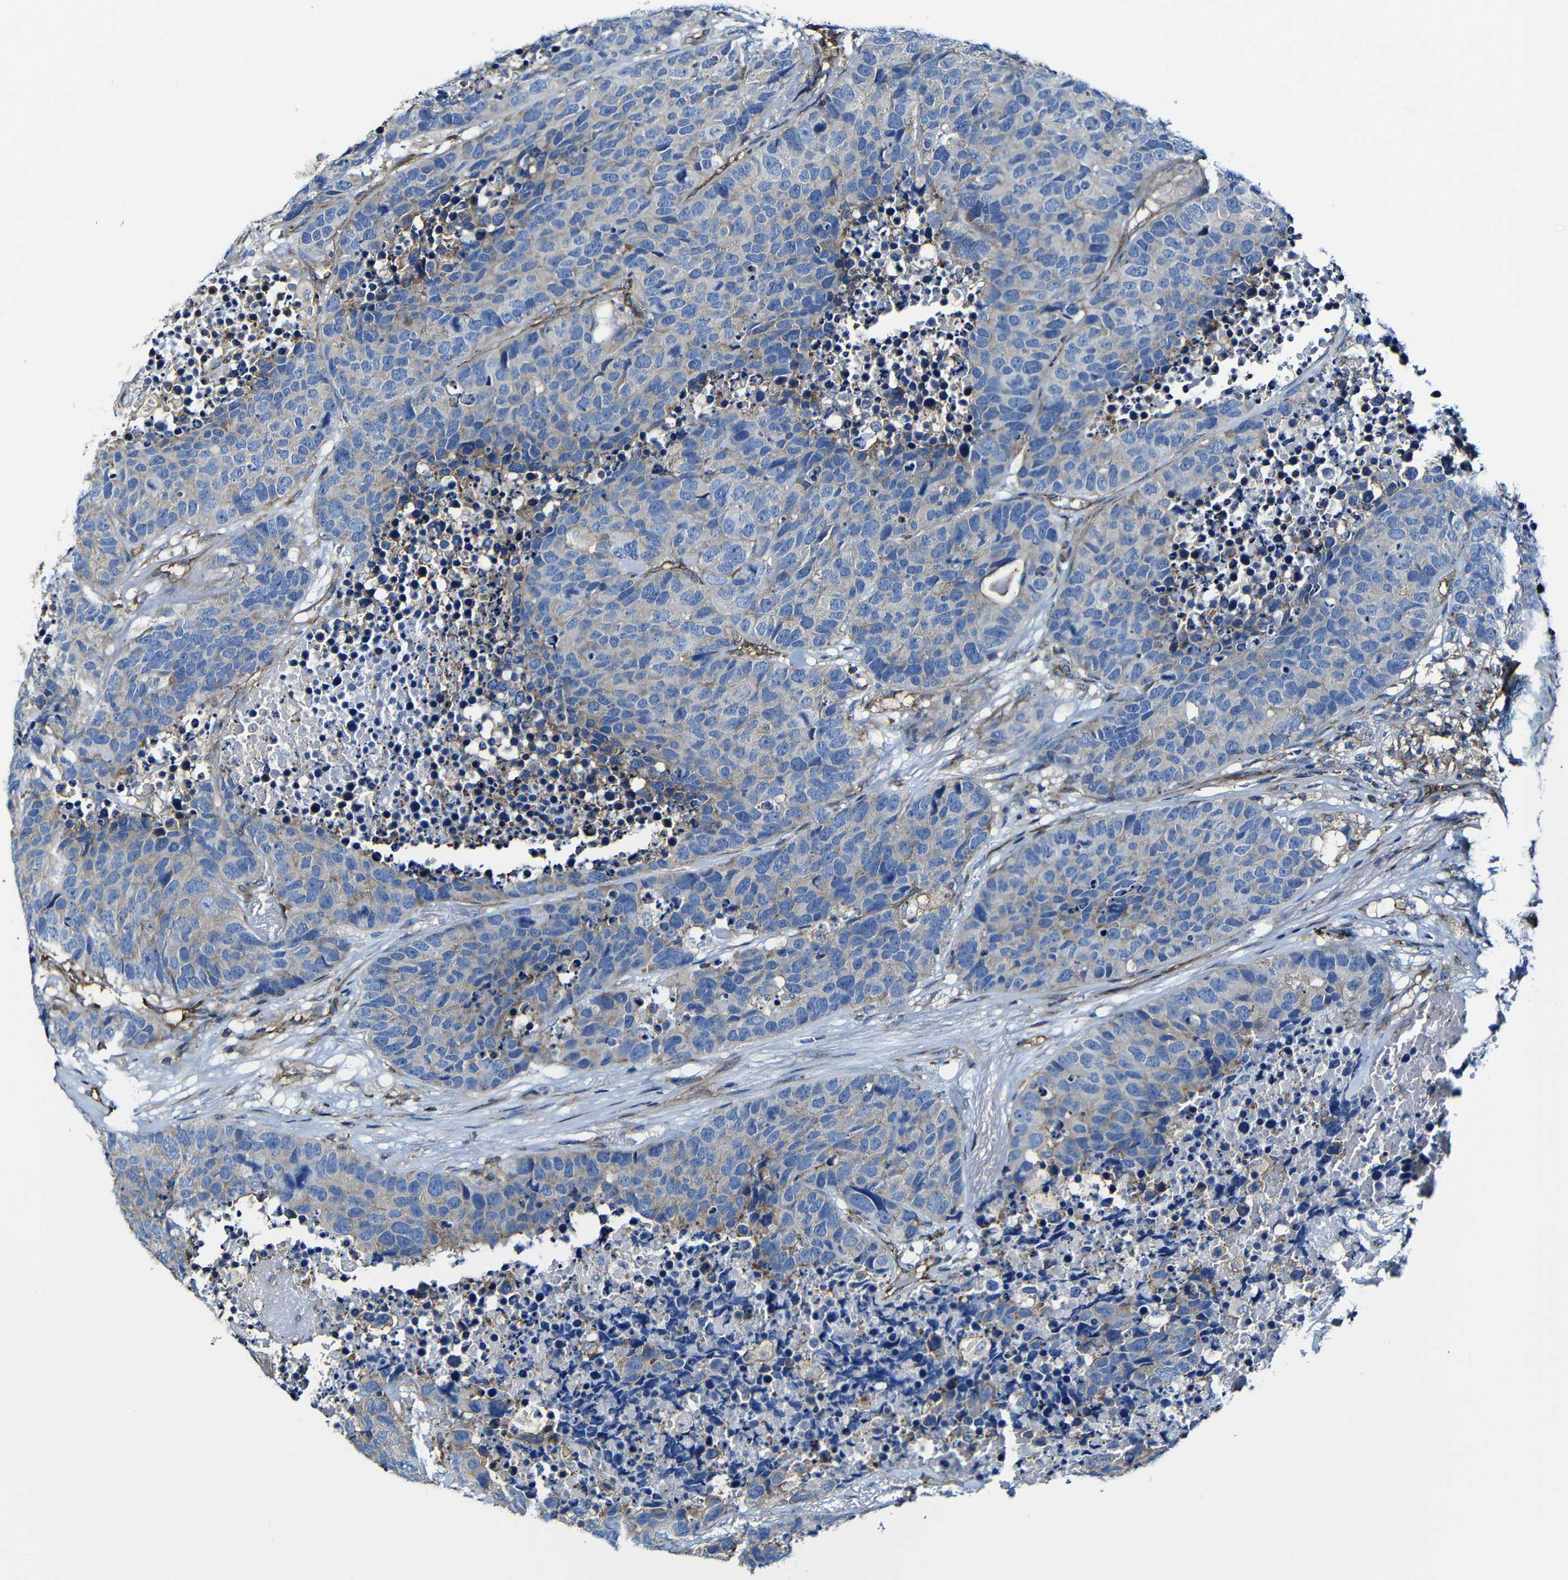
{"staining": {"intensity": "negative", "quantity": "none", "location": "none"}, "tissue": "carcinoid", "cell_type": "Tumor cells", "image_type": "cancer", "snomed": [{"axis": "morphology", "description": "Carcinoid, malignant, NOS"}, {"axis": "topography", "description": "Lung"}], "caption": "High magnification brightfield microscopy of carcinoid stained with DAB (brown) and counterstained with hematoxylin (blue): tumor cells show no significant expression. (Immunohistochemistry, brightfield microscopy, high magnification).", "gene": "MSN", "patient": {"sex": "male", "age": 60}}